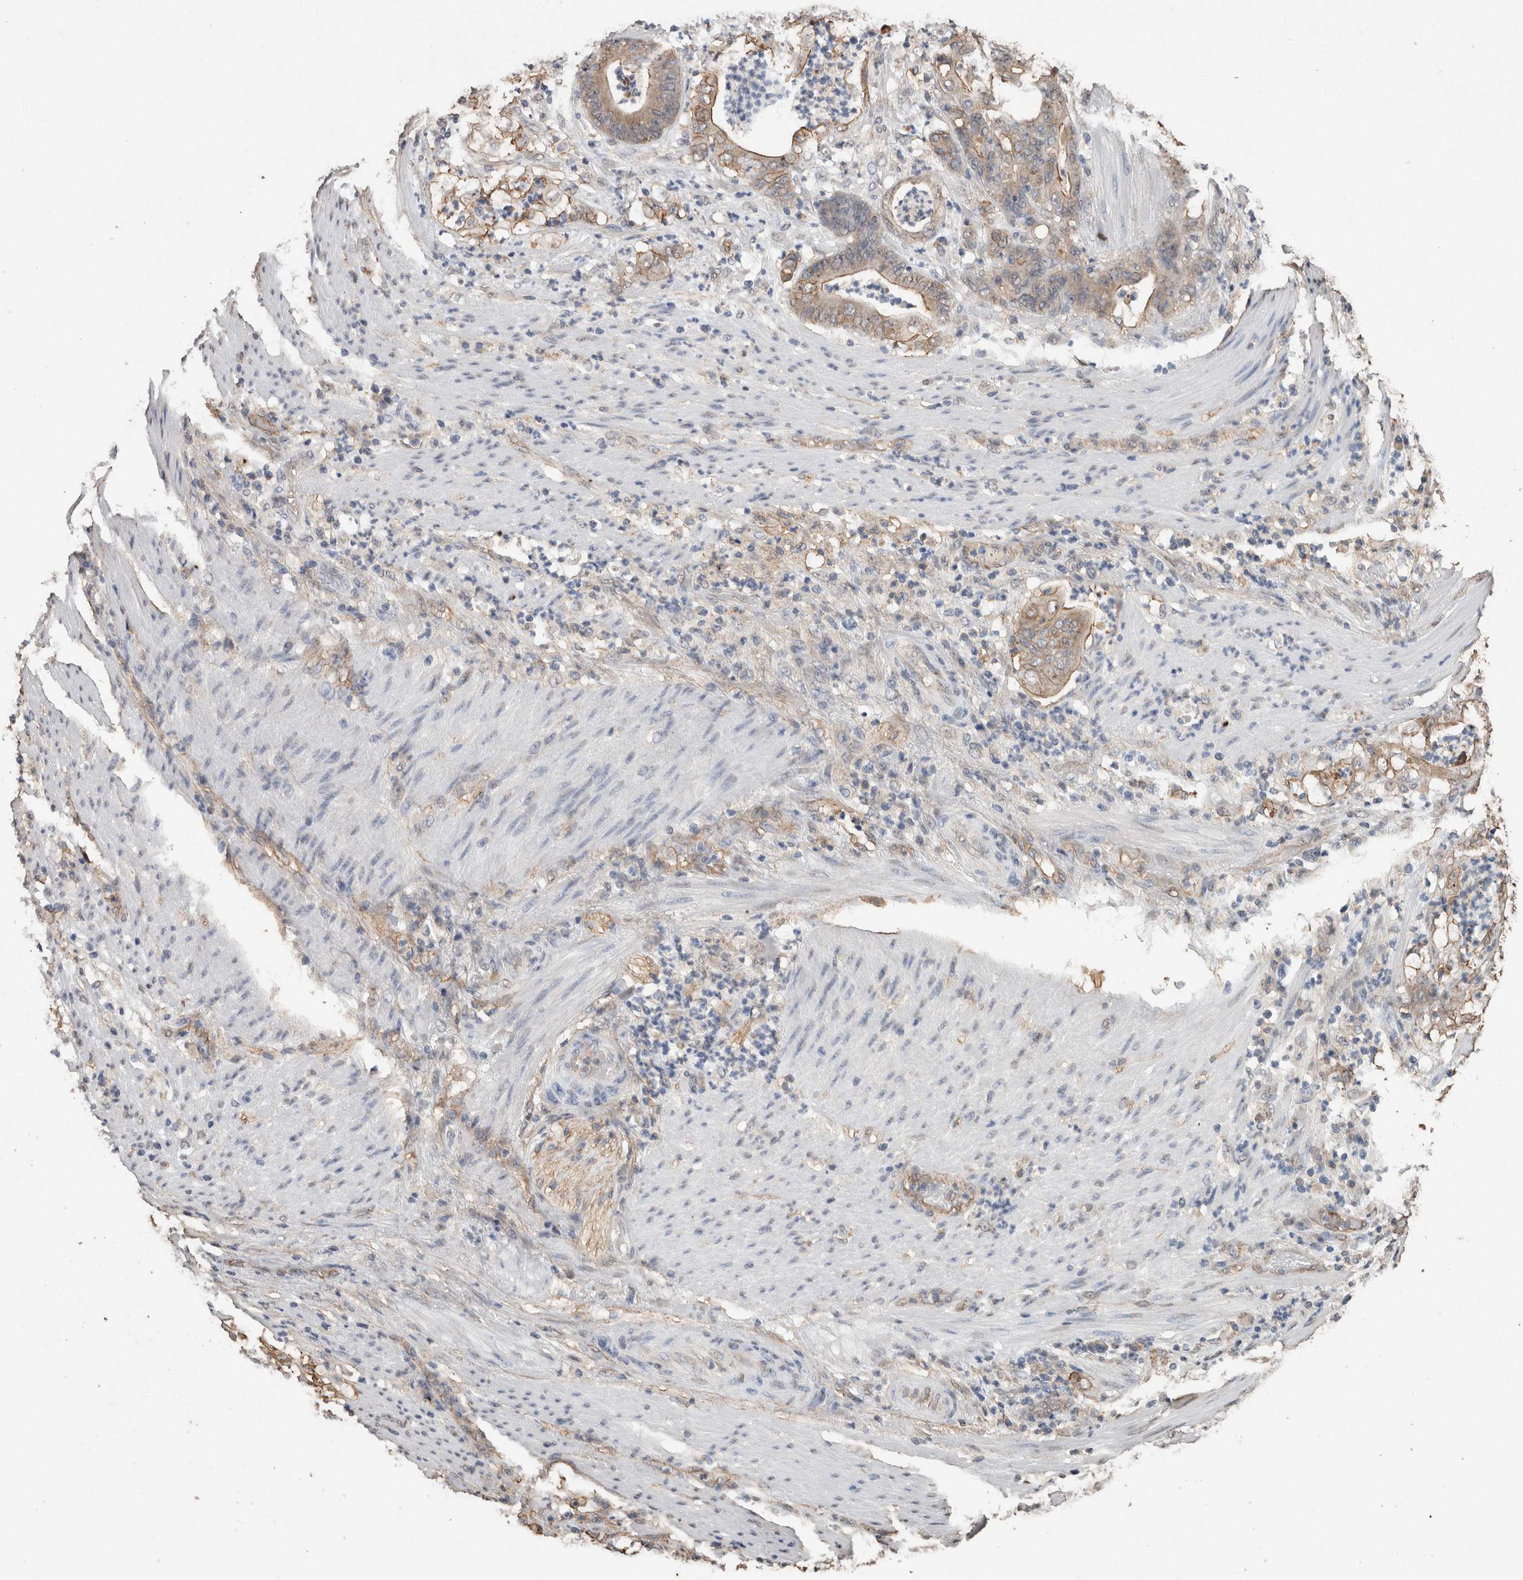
{"staining": {"intensity": "weak", "quantity": ">75%", "location": "cytoplasmic/membranous"}, "tissue": "stomach cancer", "cell_type": "Tumor cells", "image_type": "cancer", "snomed": [{"axis": "morphology", "description": "Adenocarcinoma, NOS"}, {"axis": "topography", "description": "Stomach"}], "caption": "Approximately >75% of tumor cells in stomach cancer display weak cytoplasmic/membranous protein expression as visualized by brown immunohistochemical staining.", "gene": "S100A10", "patient": {"sex": "female", "age": 73}}